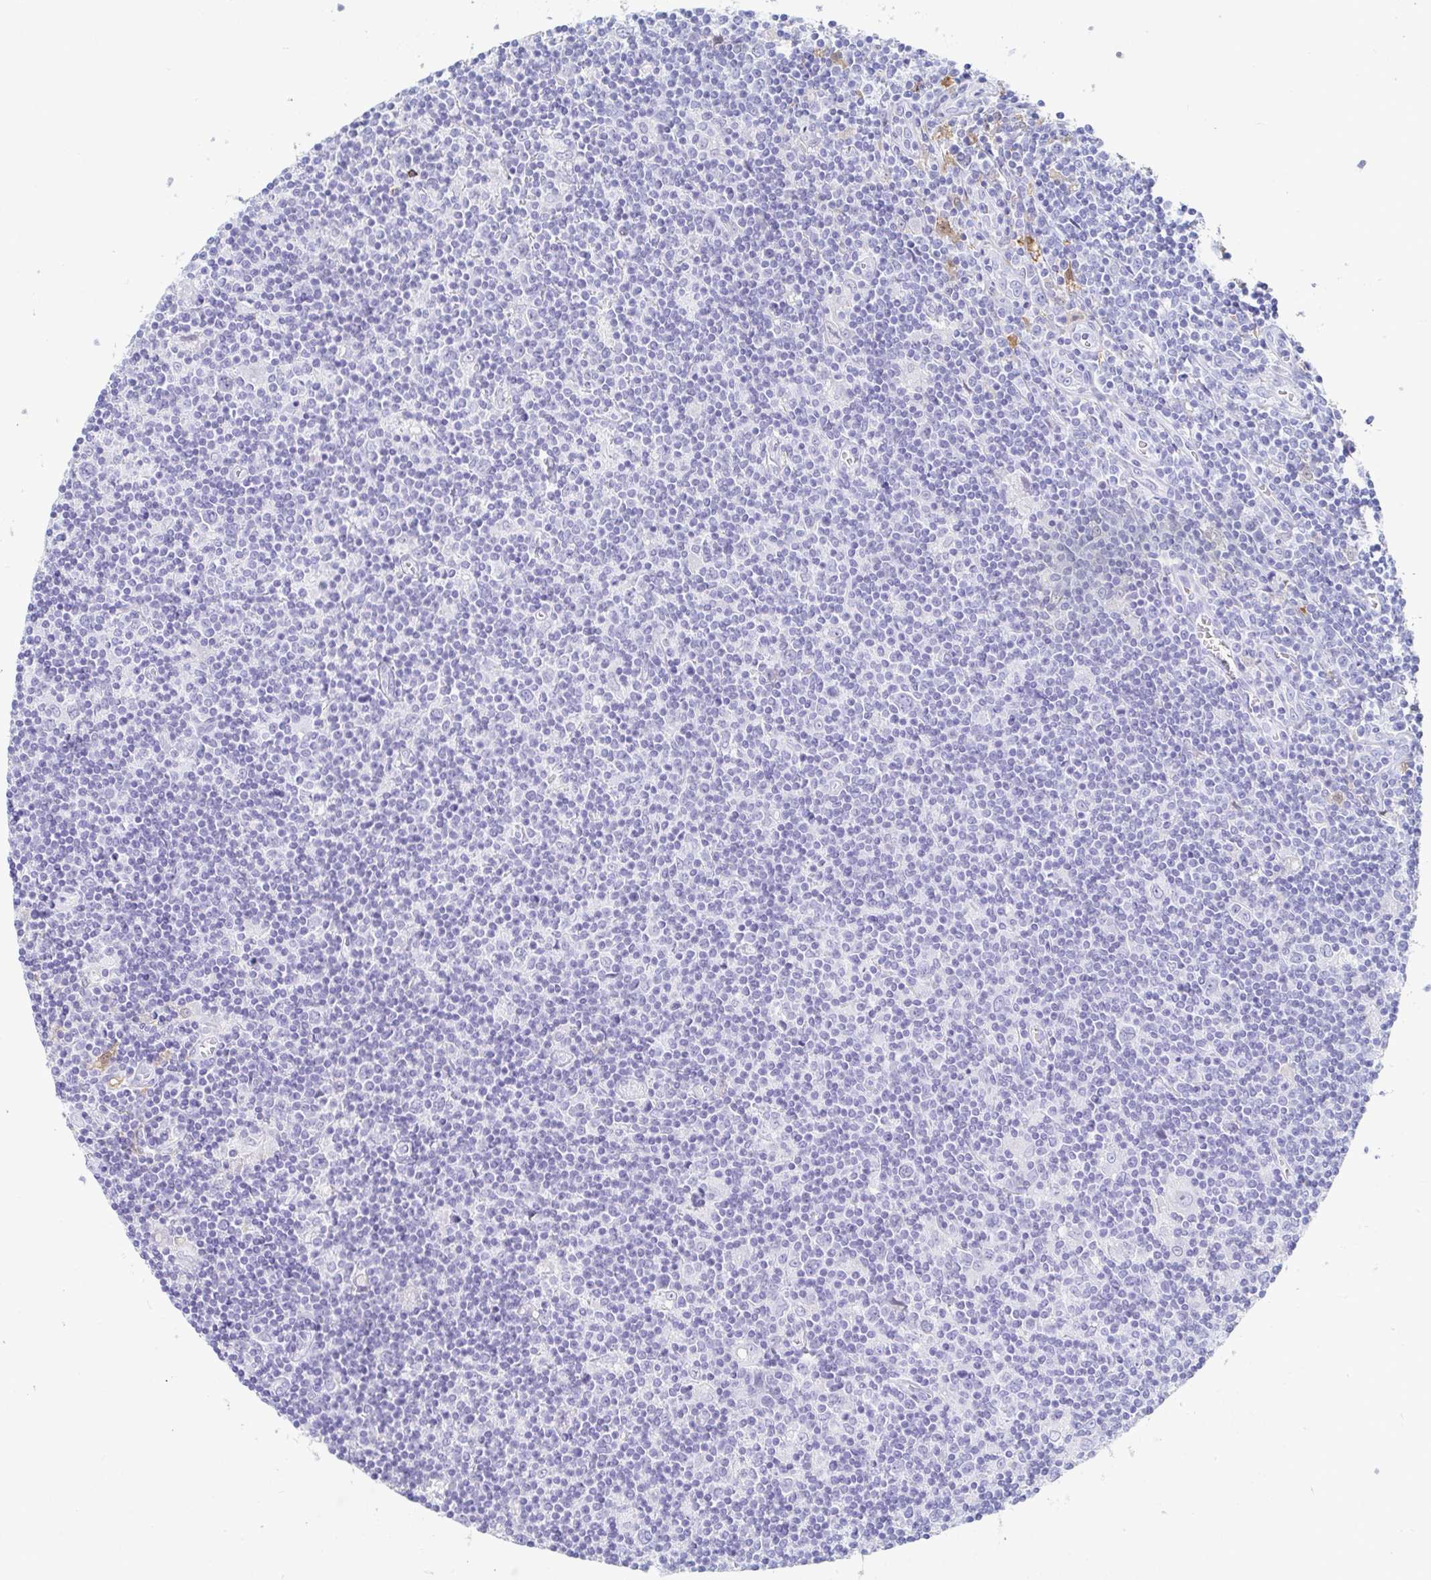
{"staining": {"intensity": "negative", "quantity": "none", "location": "none"}, "tissue": "lymphoma", "cell_type": "Tumor cells", "image_type": "cancer", "snomed": [{"axis": "morphology", "description": "Hodgkin's disease, NOS"}, {"axis": "topography", "description": "Lymph node"}], "caption": "High magnification brightfield microscopy of Hodgkin's disease stained with DAB (3,3'-diaminobenzidine) (brown) and counterstained with hematoxylin (blue): tumor cells show no significant positivity.", "gene": "OR2A4", "patient": {"sex": "male", "age": 40}}